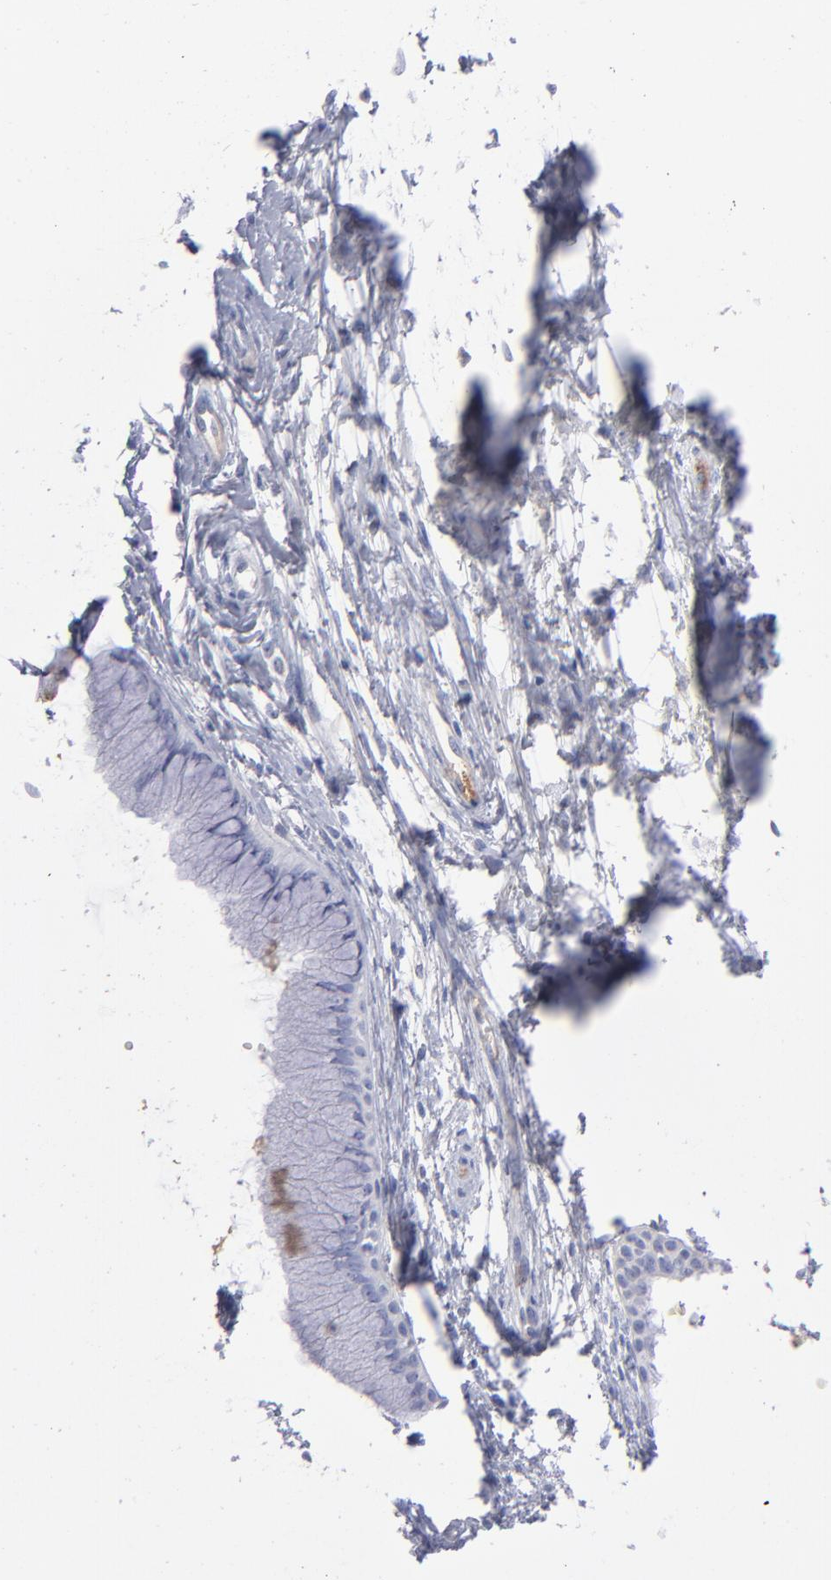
{"staining": {"intensity": "negative", "quantity": "none", "location": "none"}, "tissue": "cervix", "cell_type": "Glandular cells", "image_type": "normal", "snomed": [{"axis": "morphology", "description": "Normal tissue, NOS"}, {"axis": "topography", "description": "Cervix"}], "caption": "High magnification brightfield microscopy of unremarkable cervix stained with DAB (brown) and counterstained with hematoxylin (blue): glandular cells show no significant staining.", "gene": "HP", "patient": {"sex": "female", "age": 39}}